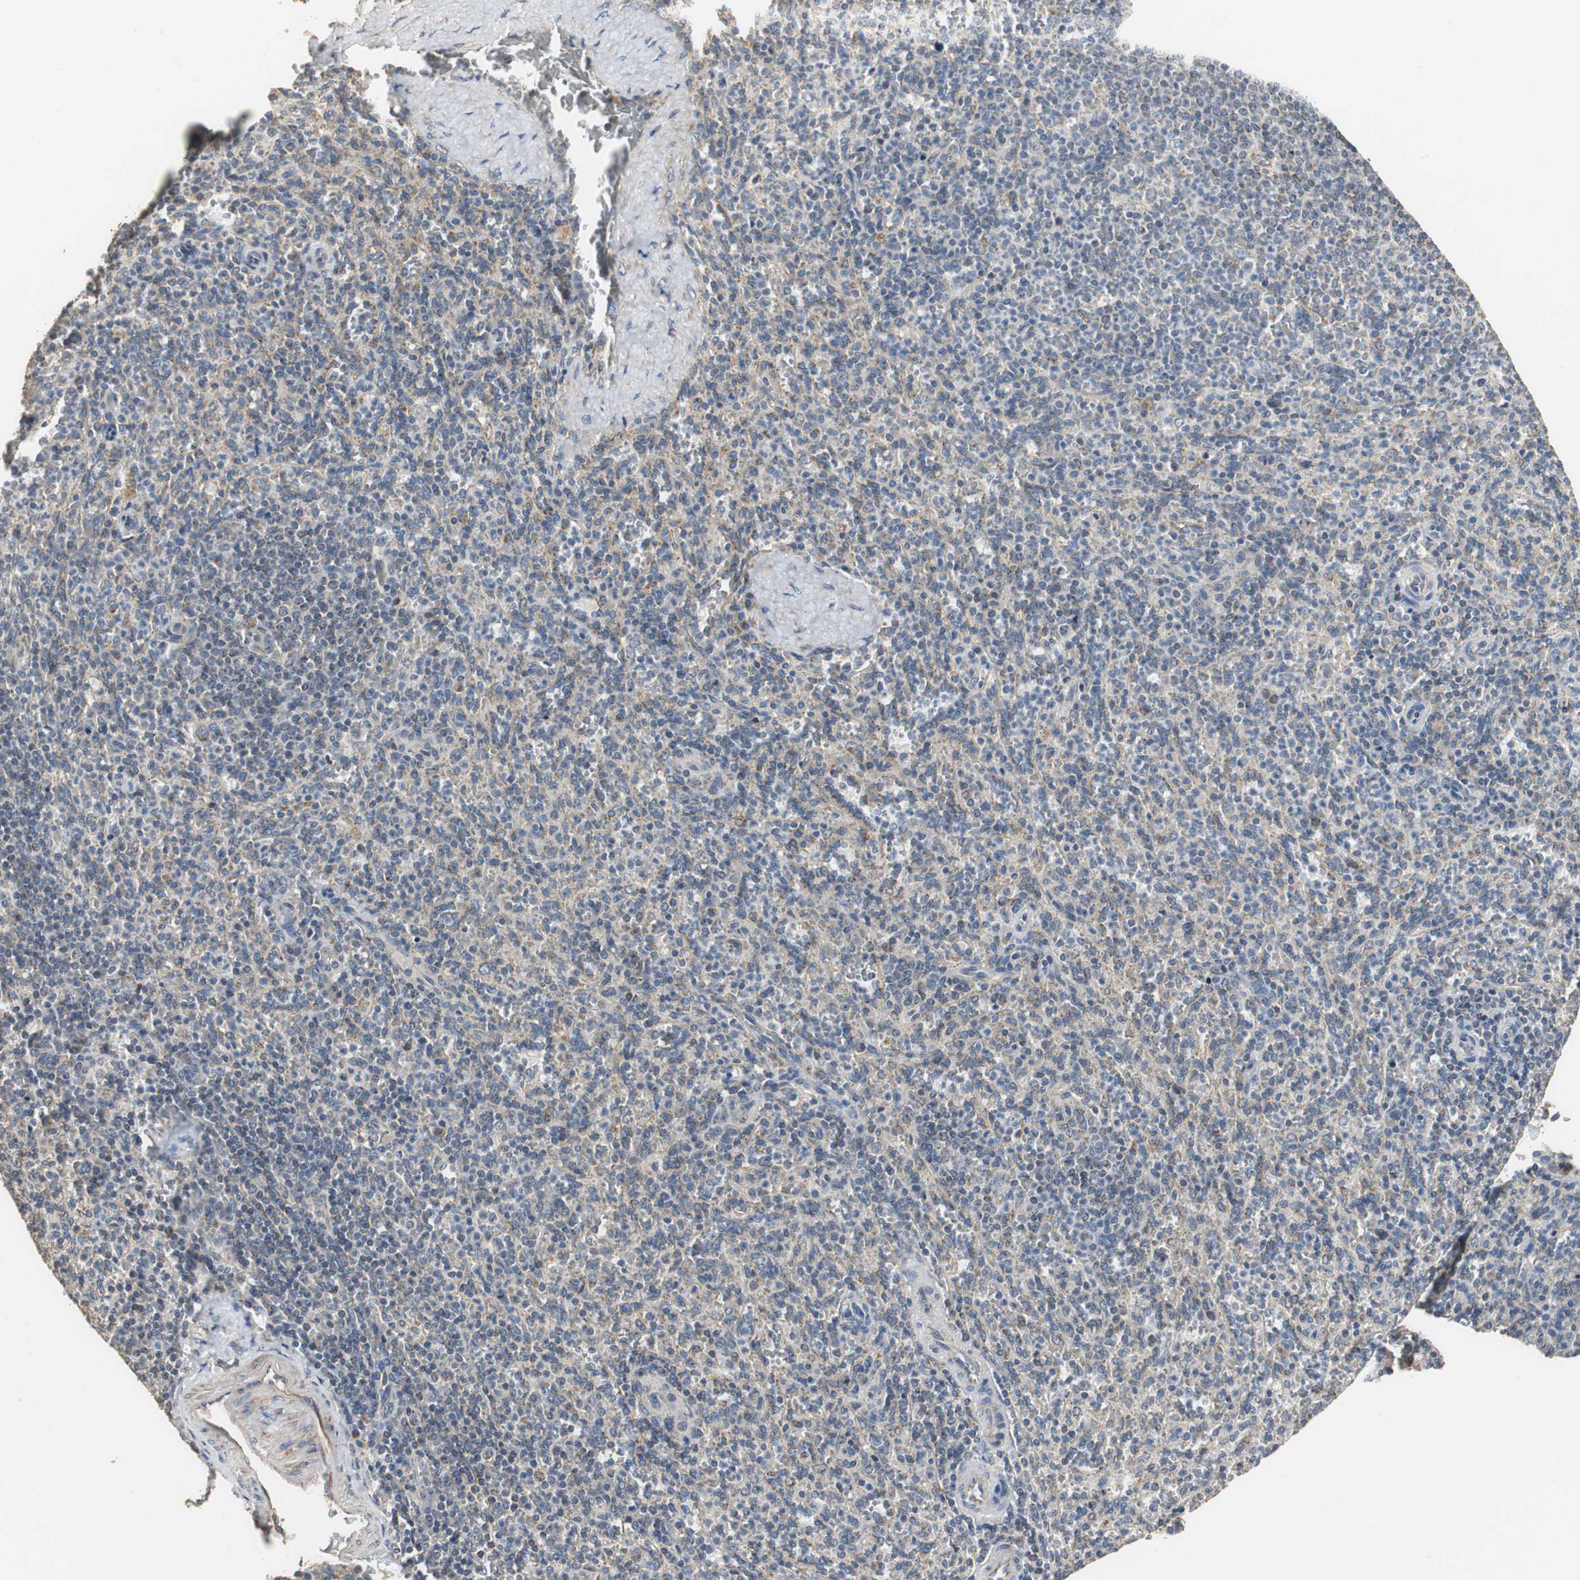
{"staining": {"intensity": "weak", "quantity": "<25%", "location": "cytoplasmic/membranous"}, "tissue": "spleen", "cell_type": "Cells in red pulp", "image_type": "normal", "snomed": [{"axis": "morphology", "description": "Normal tissue, NOS"}, {"axis": "topography", "description": "Spleen"}], "caption": "Cells in red pulp show no significant expression in benign spleen. Nuclei are stained in blue.", "gene": "HMGCL", "patient": {"sex": "male", "age": 36}}